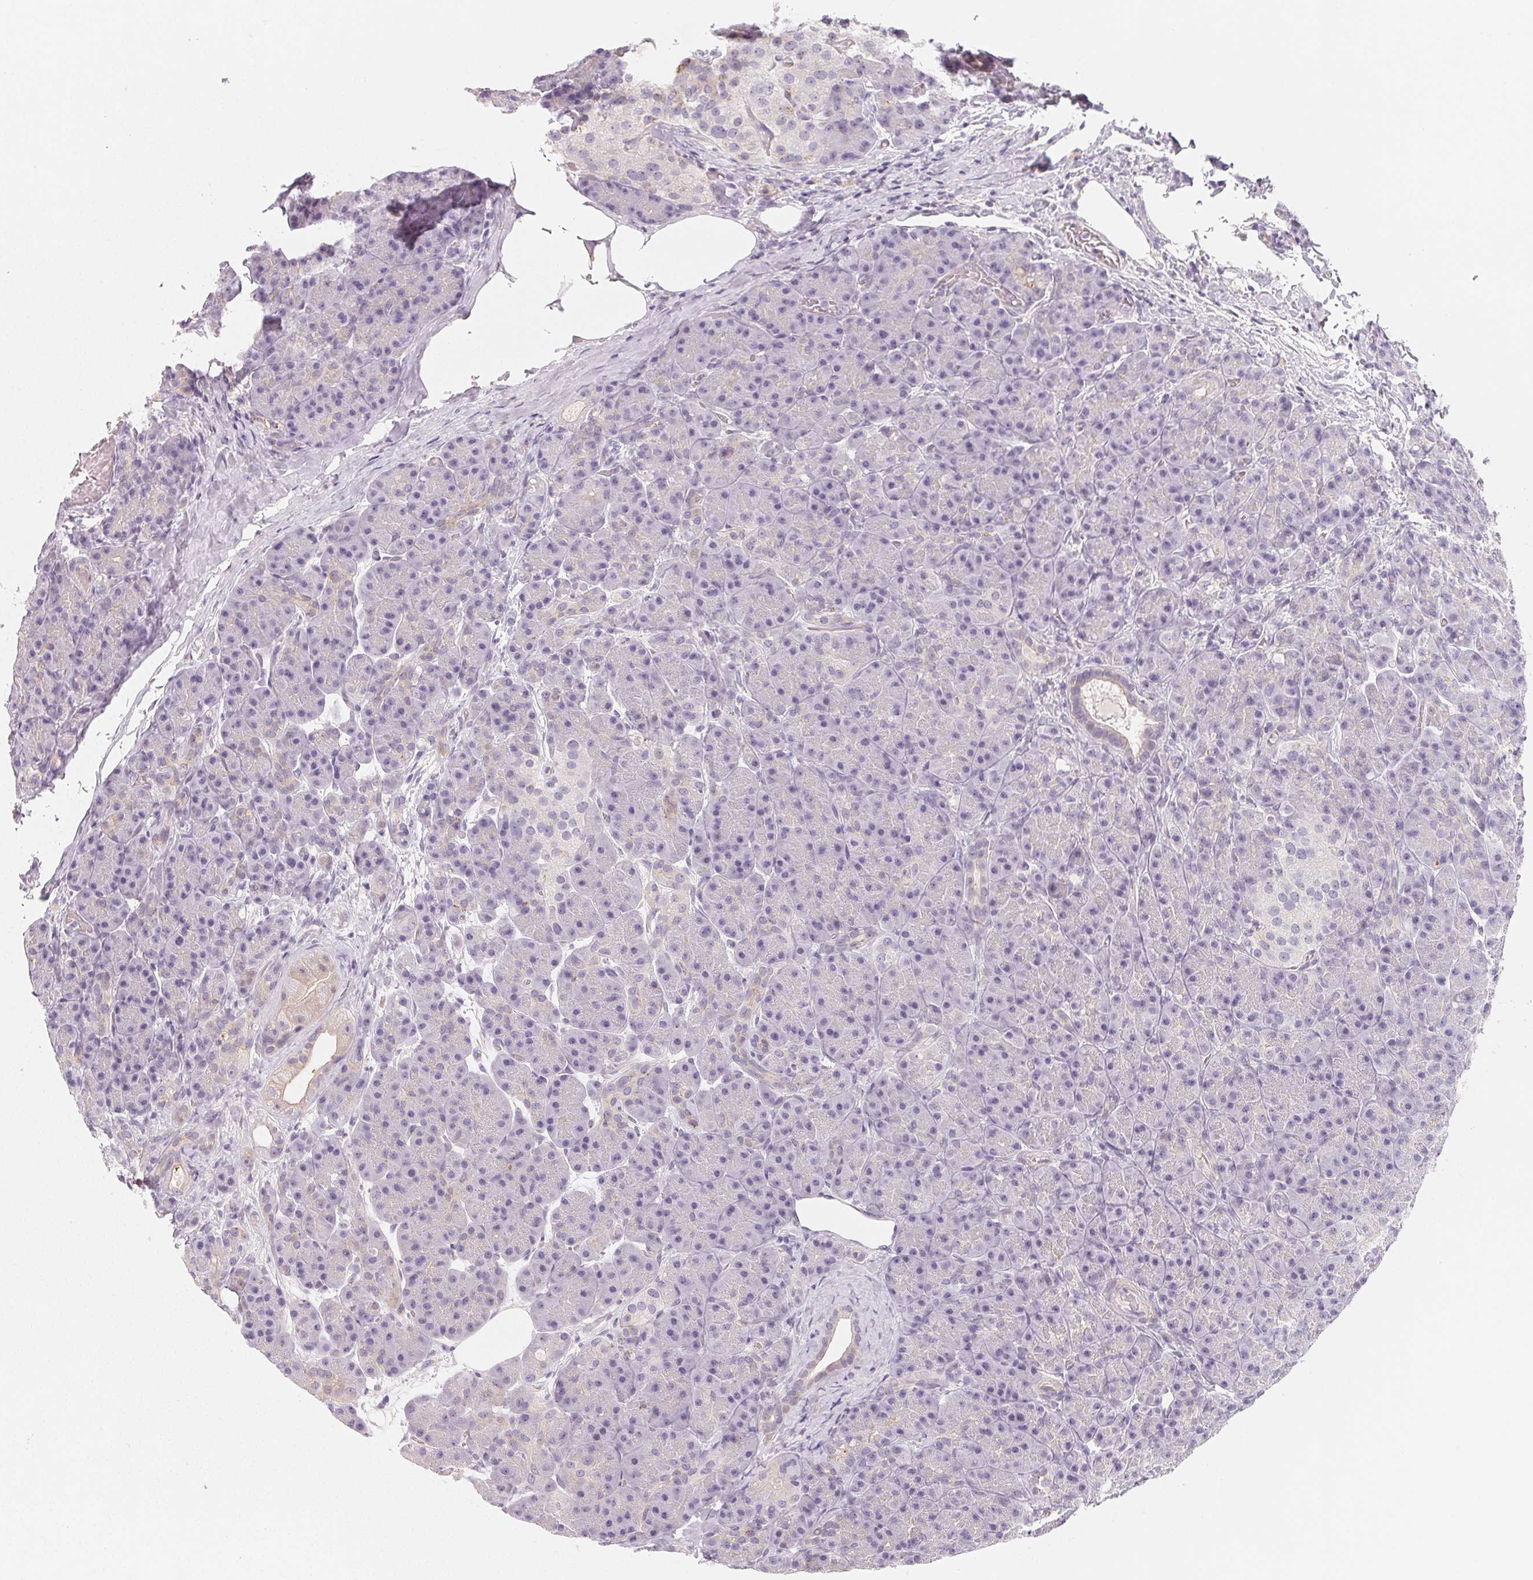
{"staining": {"intensity": "negative", "quantity": "none", "location": "none"}, "tissue": "pancreas", "cell_type": "Exocrine glandular cells", "image_type": "normal", "snomed": [{"axis": "morphology", "description": "Normal tissue, NOS"}, {"axis": "topography", "description": "Pancreas"}], "caption": "Immunohistochemical staining of normal human pancreas displays no significant positivity in exocrine glandular cells. (DAB (3,3'-diaminobenzidine) immunohistochemistry, high magnification).", "gene": "LRRC23", "patient": {"sex": "male", "age": 57}}